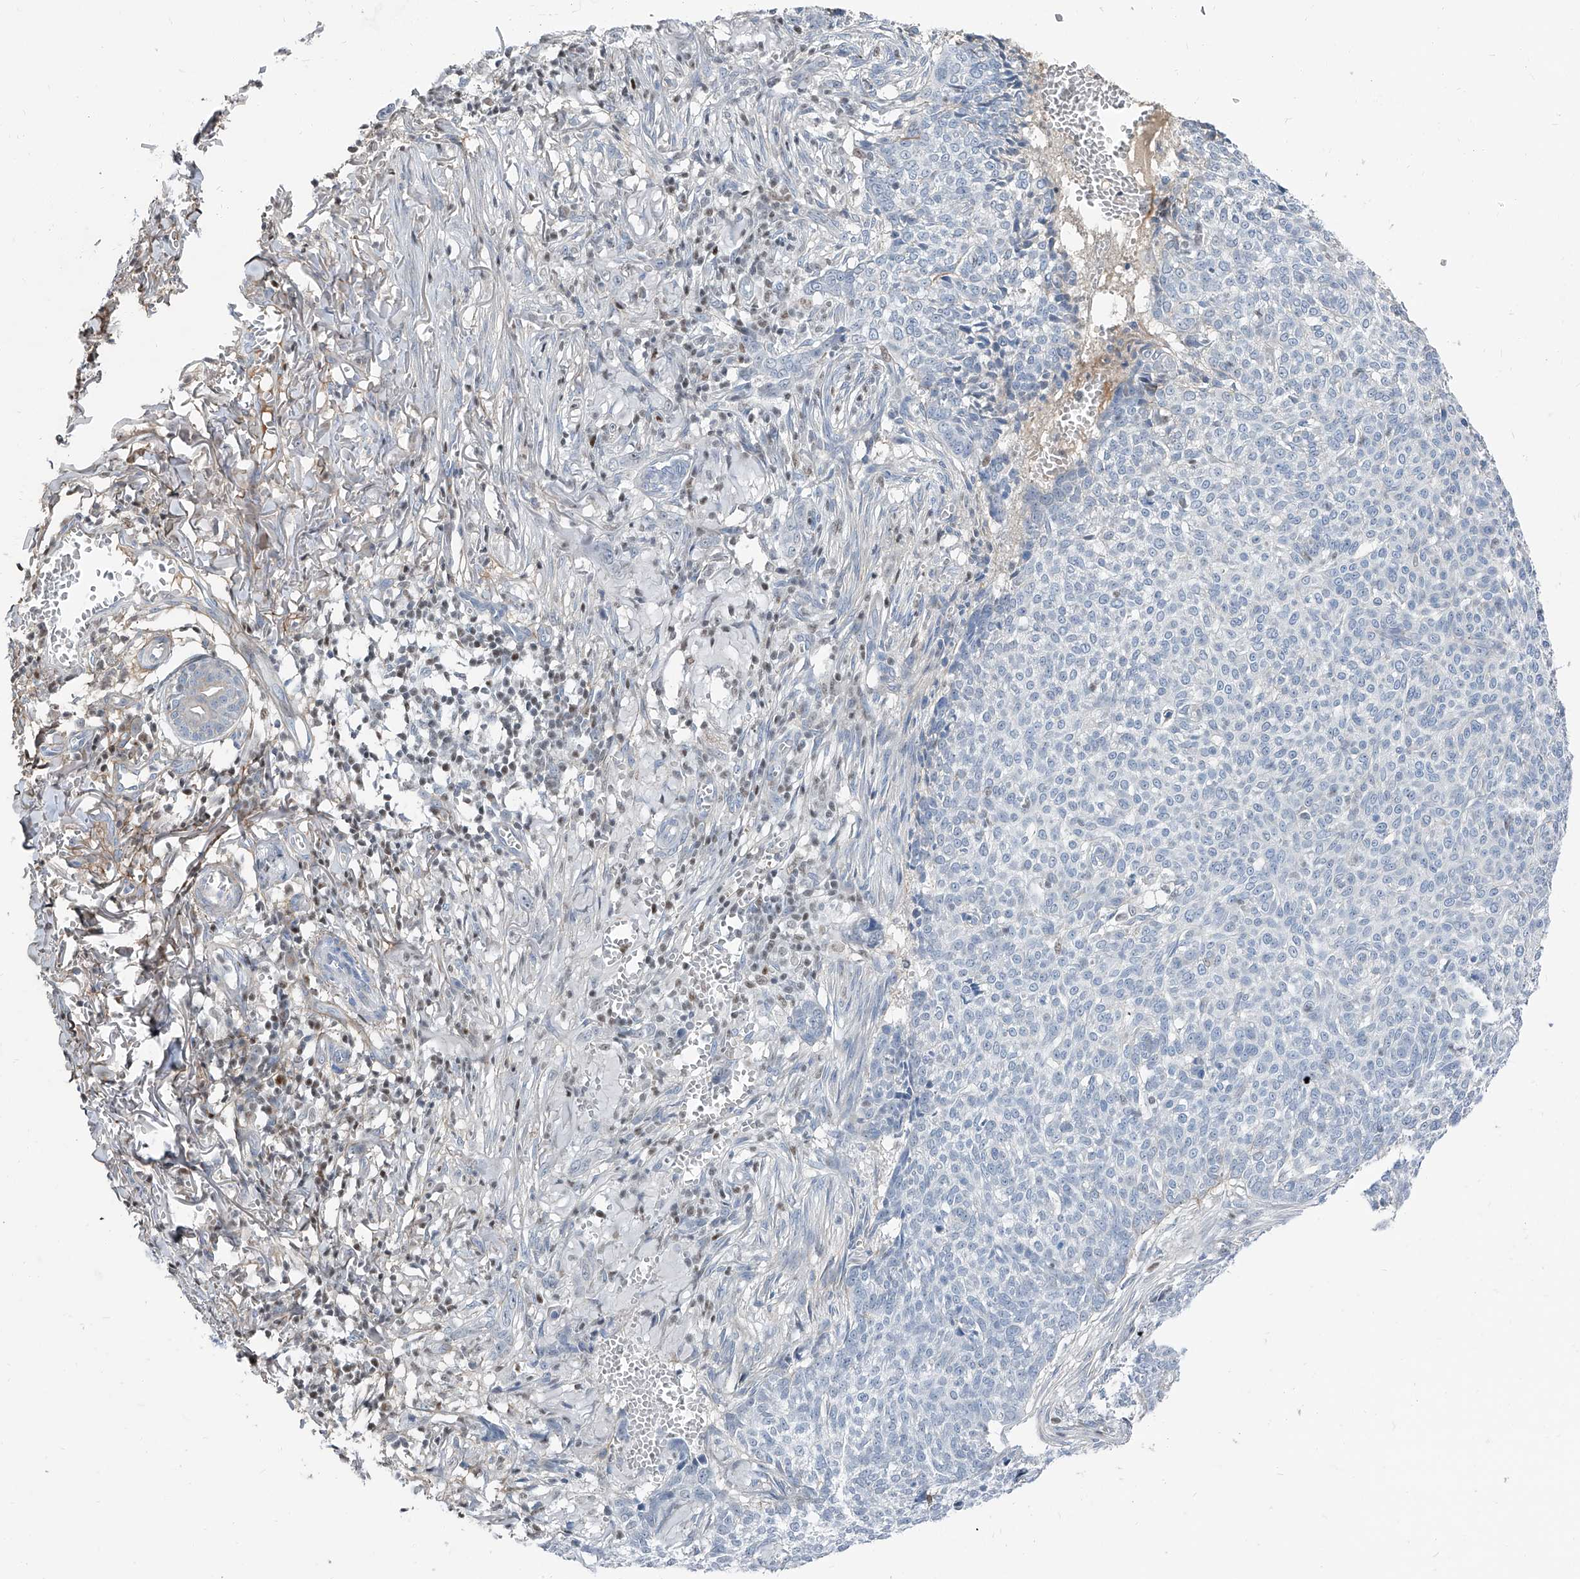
{"staining": {"intensity": "negative", "quantity": "none", "location": "none"}, "tissue": "skin cancer", "cell_type": "Tumor cells", "image_type": "cancer", "snomed": [{"axis": "morphology", "description": "Basal cell carcinoma"}, {"axis": "topography", "description": "Skin"}], "caption": "Histopathology image shows no significant protein positivity in tumor cells of basal cell carcinoma (skin). (DAB immunohistochemistry with hematoxylin counter stain).", "gene": "HOXA3", "patient": {"sex": "male", "age": 85}}